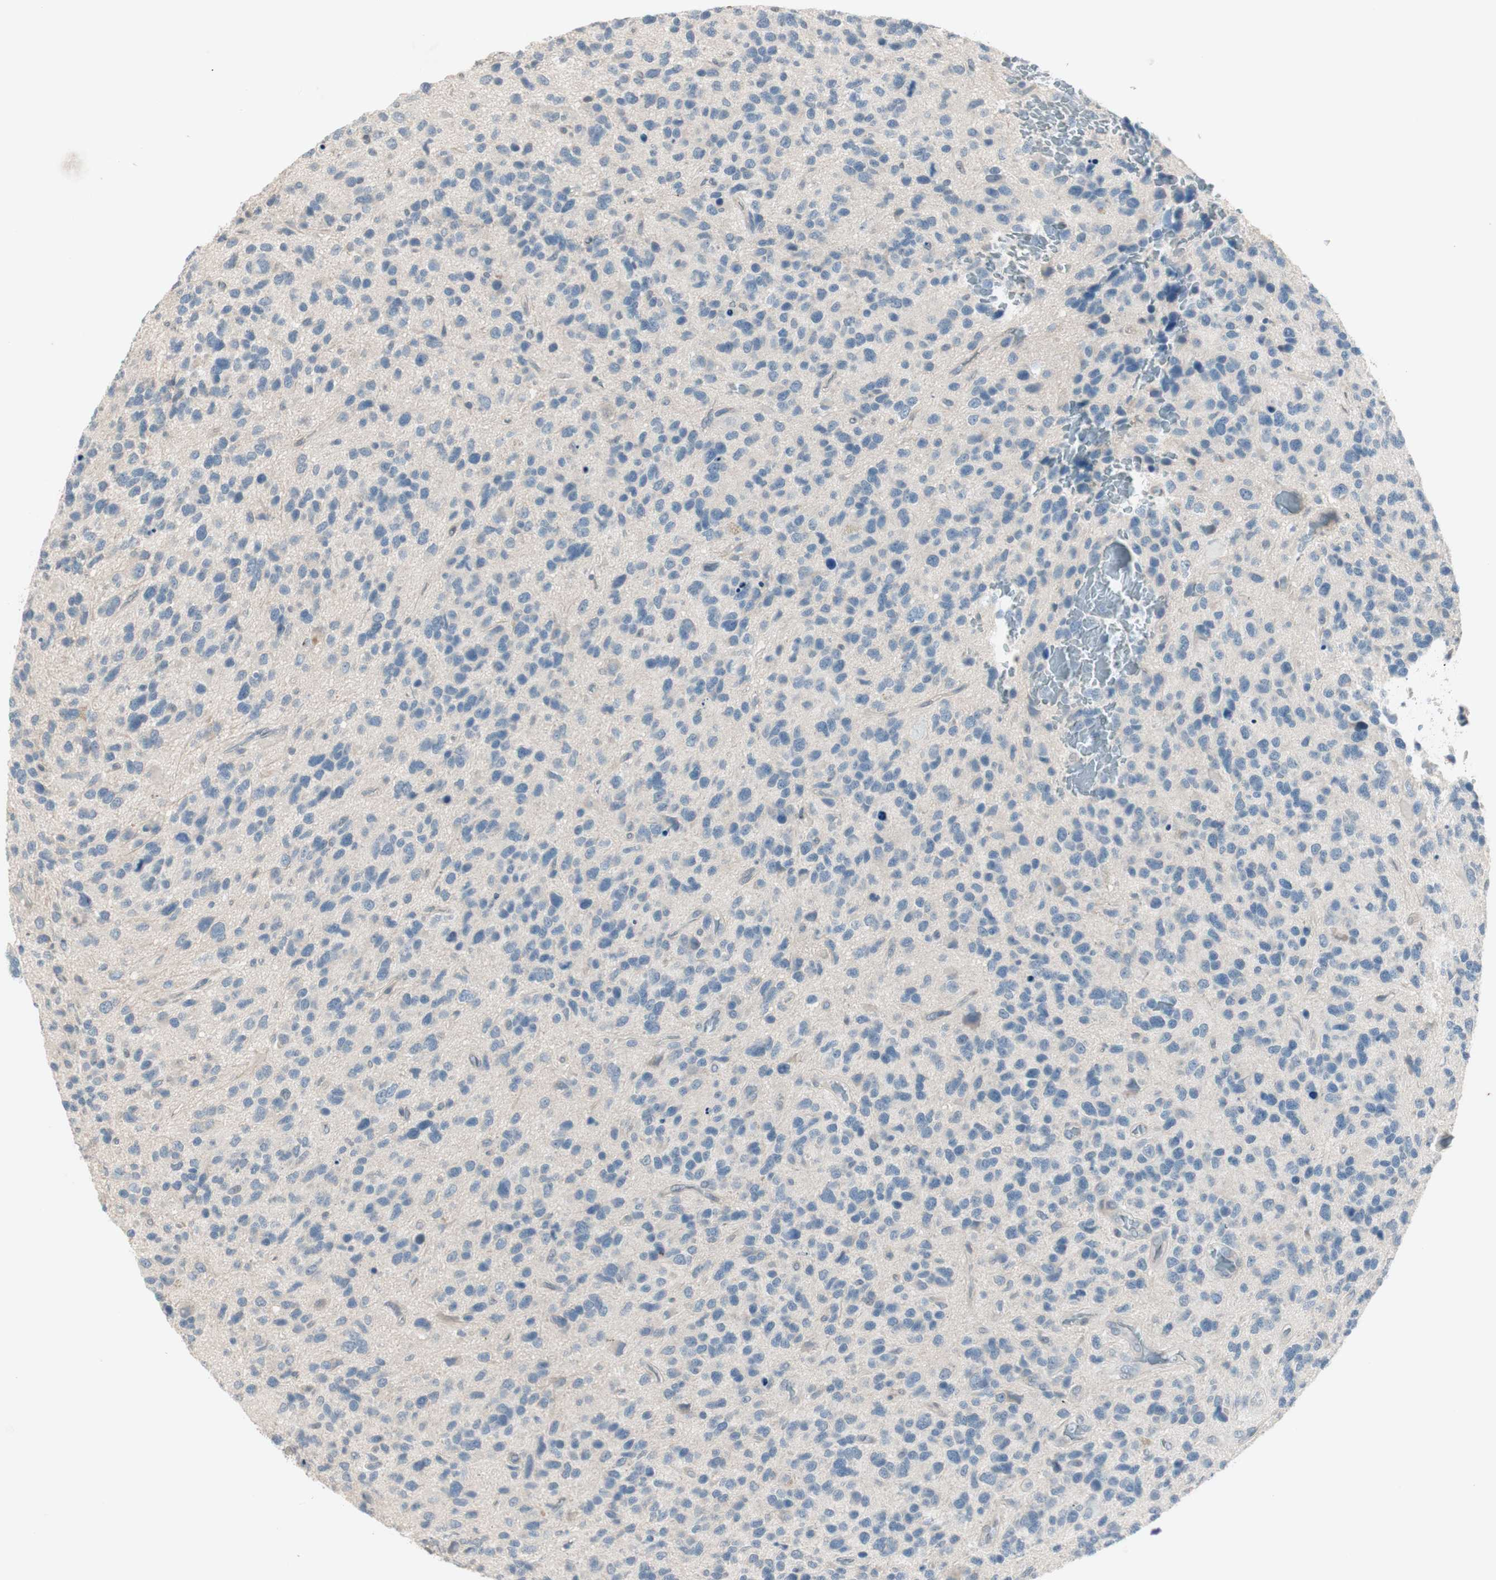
{"staining": {"intensity": "negative", "quantity": "none", "location": "none"}, "tissue": "glioma", "cell_type": "Tumor cells", "image_type": "cancer", "snomed": [{"axis": "morphology", "description": "Glioma, malignant, High grade"}, {"axis": "topography", "description": "Brain"}], "caption": "Protein analysis of malignant glioma (high-grade) shows no significant positivity in tumor cells.", "gene": "ITGB4", "patient": {"sex": "female", "age": 58}}